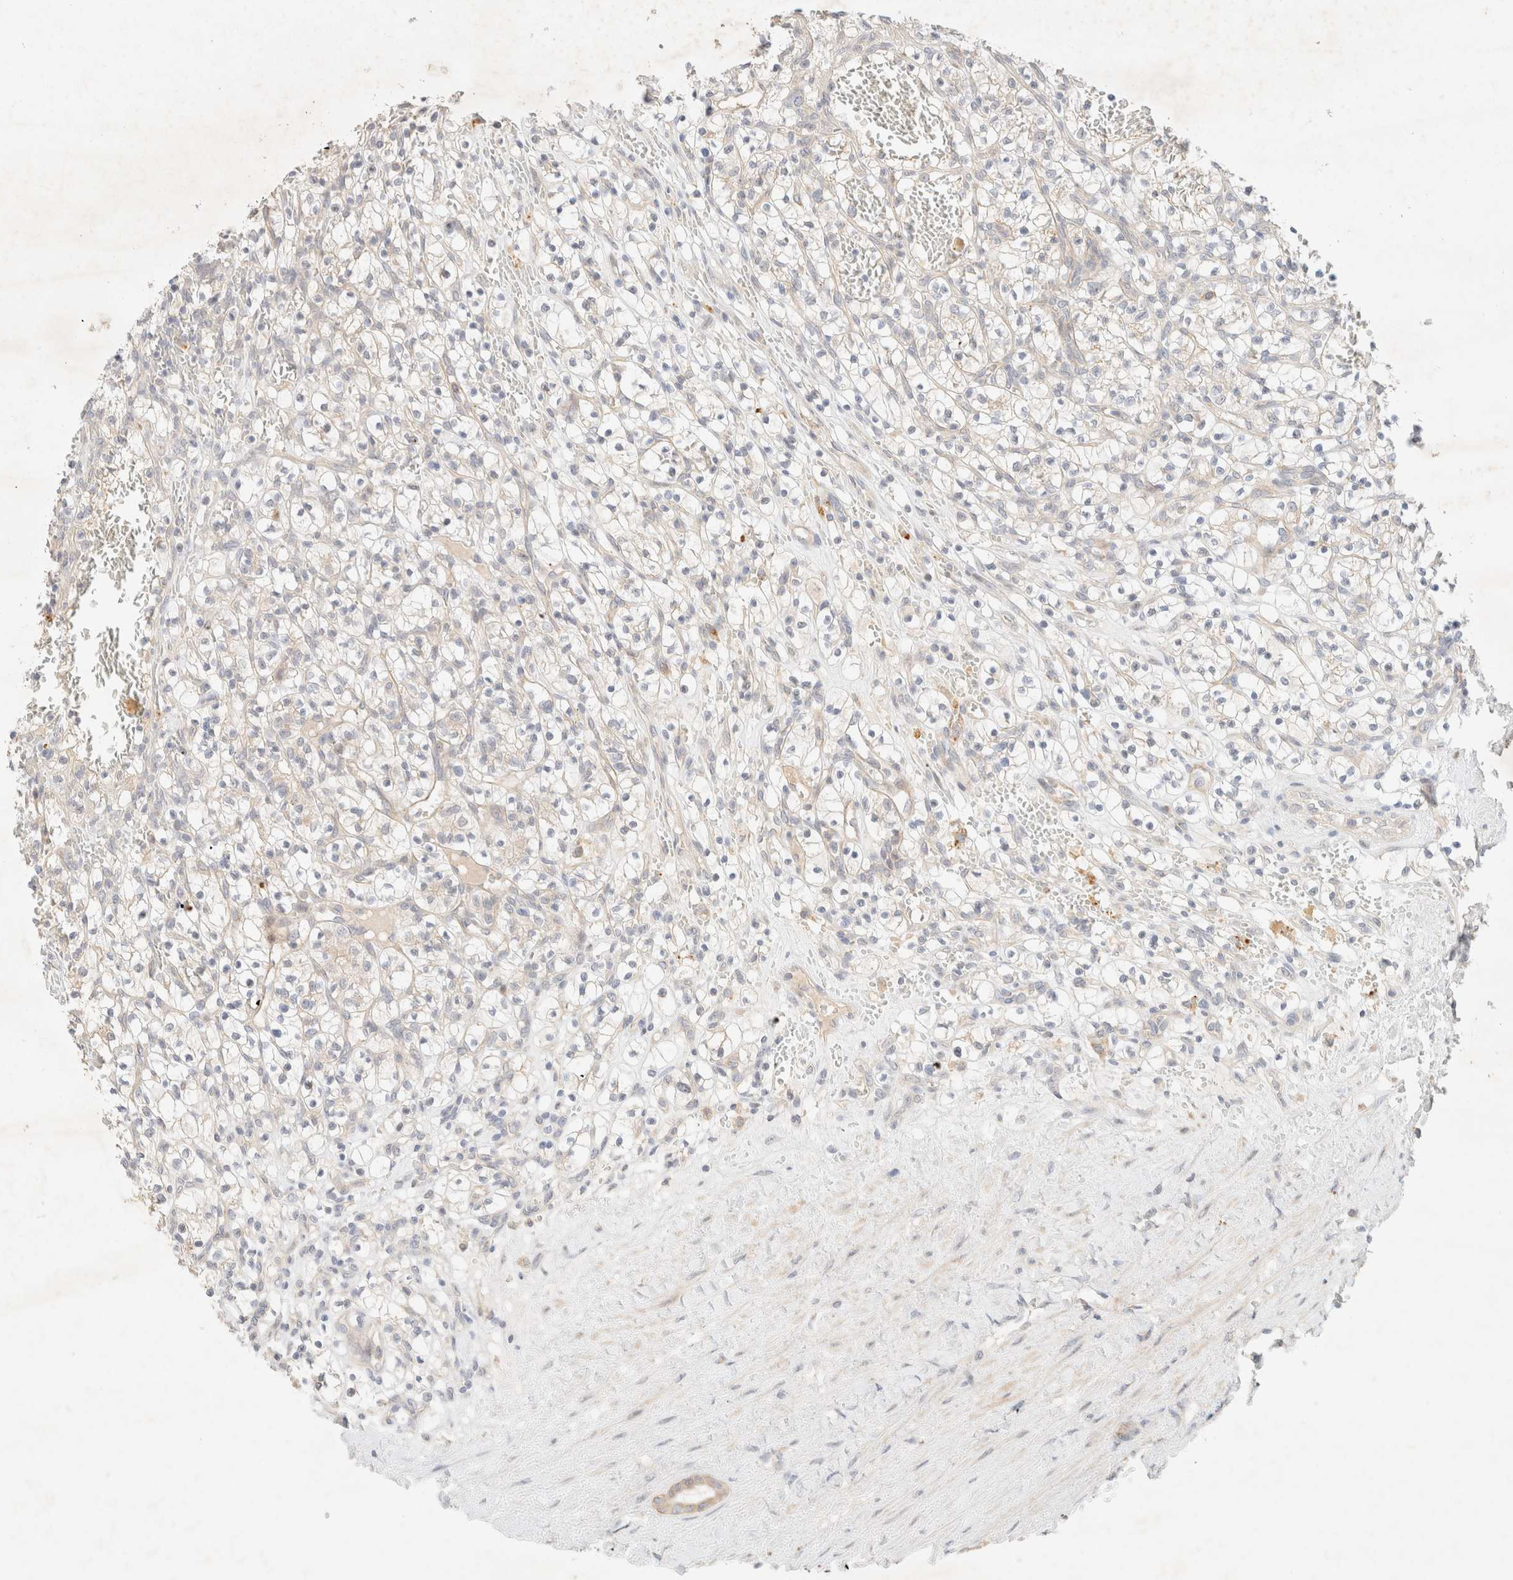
{"staining": {"intensity": "negative", "quantity": "none", "location": "none"}, "tissue": "renal cancer", "cell_type": "Tumor cells", "image_type": "cancer", "snomed": [{"axis": "morphology", "description": "Adenocarcinoma, NOS"}, {"axis": "topography", "description": "Kidney"}], "caption": "The photomicrograph reveals no significant staining in tumor cells of renal cancer (adenocarcinoma).", "gene": "SGSM2", "patient": {"sex": "female", "age": 57}}